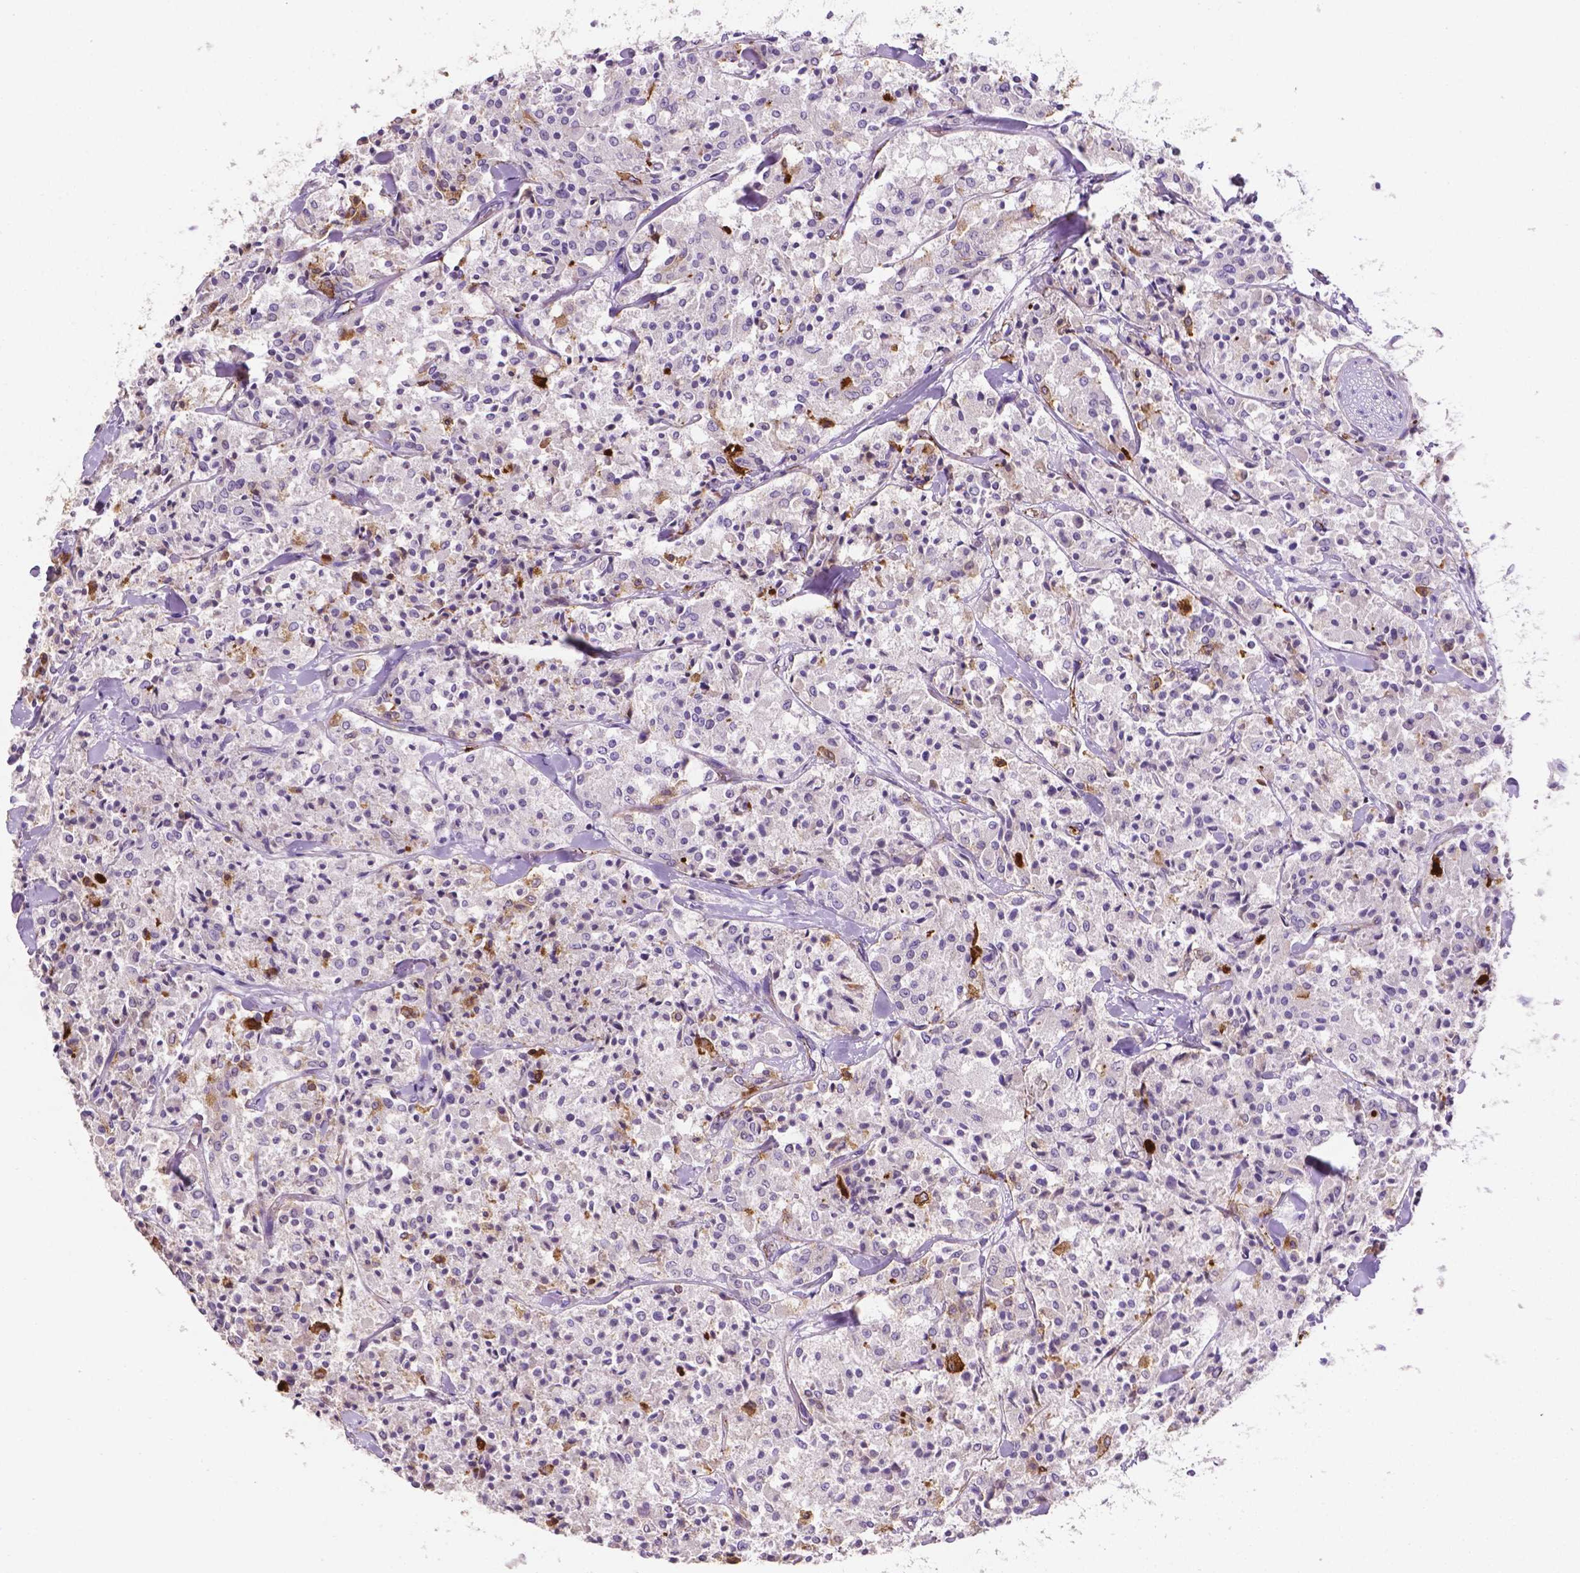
{"staining": {"intensity": "moderate", "quantity": "<25%", "location": "cytoplasmic/membranous"}, "tissue": "carcinoid", "cell_type": "Tumor cells", "image_type": "cancer", "snomed": [{"axis": "morphology", "description": "Carcinoid, malignant, NOS"}, {"axis": "topography", "description": "Lung"}], "caption": "Carcinoid (malignant) stained for a protein displays moderate cytoplasmic/membranous positivity in tumor cells.", "gene": "APOE", "patient": {"sex": "male", "age": 71}}